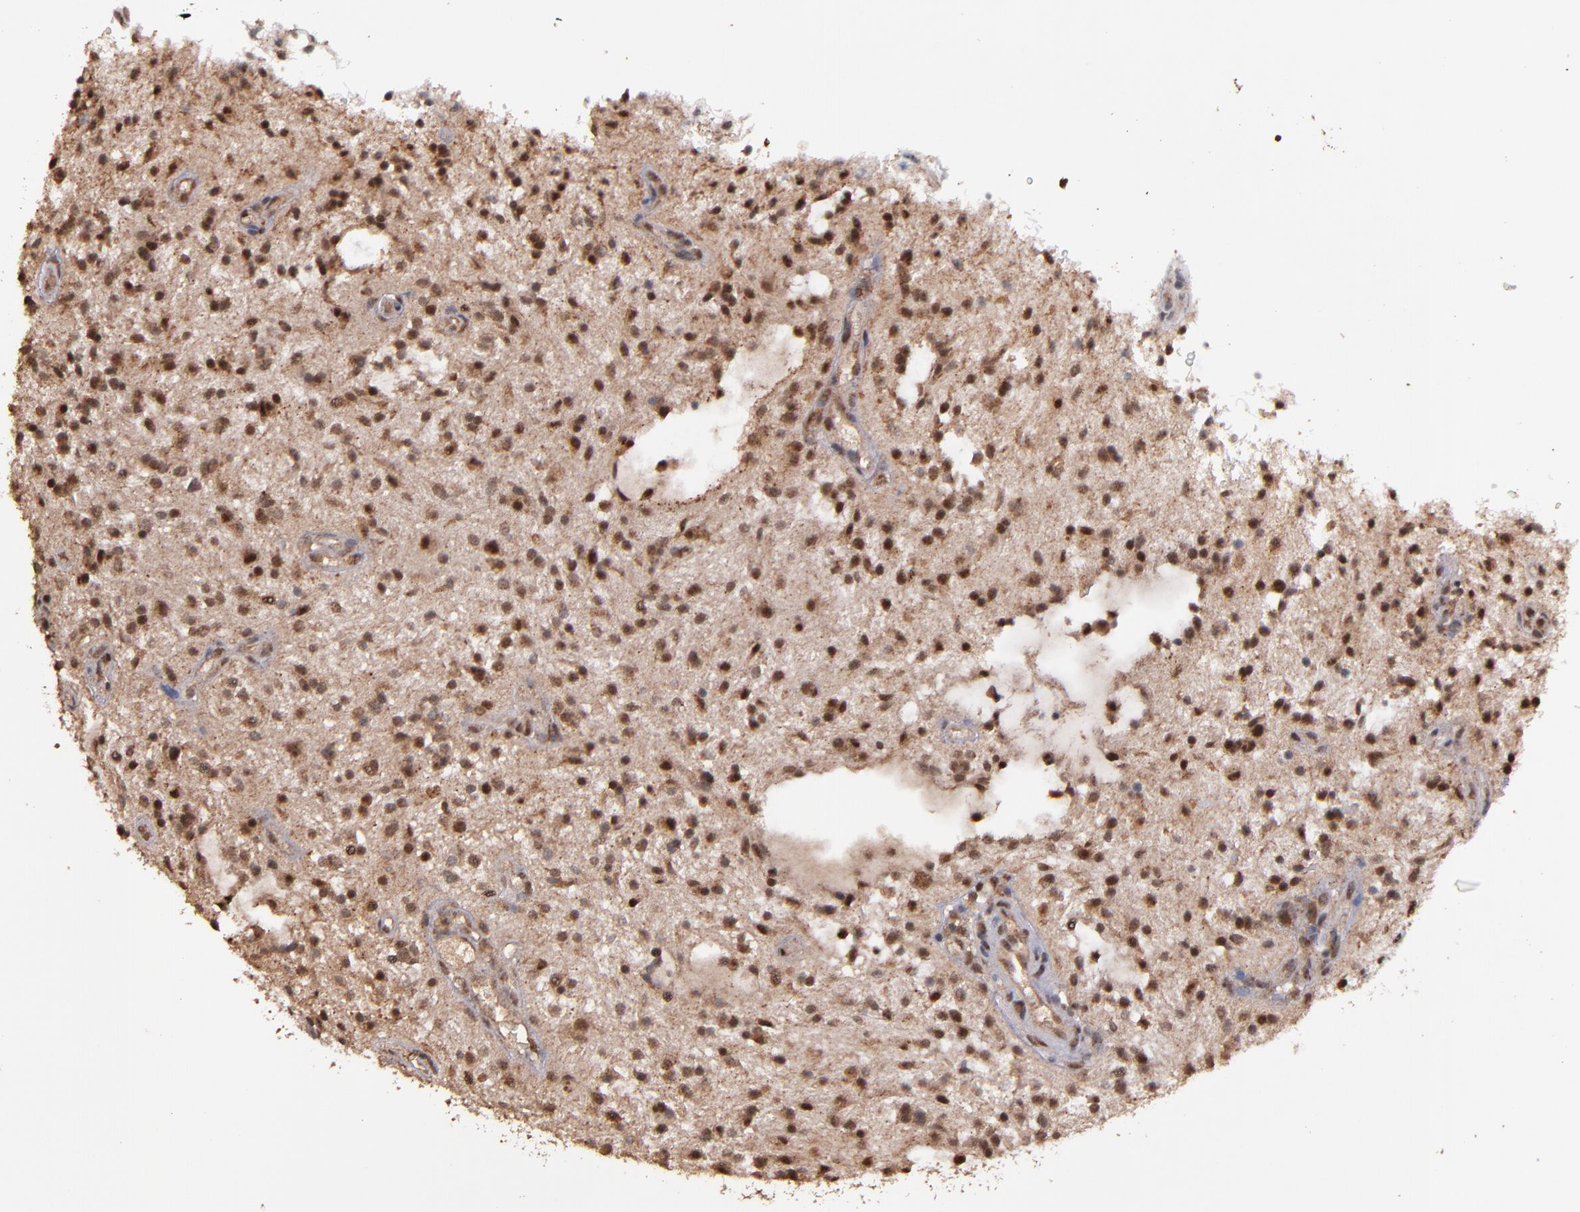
{"staining": {"intensity": "moderate", "quantity": ">75%", "location": "nuclear"}, "tissue": "glioma", "cell_type": "Tumor cells", "image_type": "cancer", "snomed": [{"axis": "morphology", "description": "Glioma, malignant, NOS"}, {"axis": "topography", "description": "Cerebellum"}], "caption": "Glioma (malignant) stained with a brown dye displays moderate nuclear positive positivity in approximately >75% of tumor cells.", "gene": "EAPP", "patient": {"sex": "female", "age": 10}}